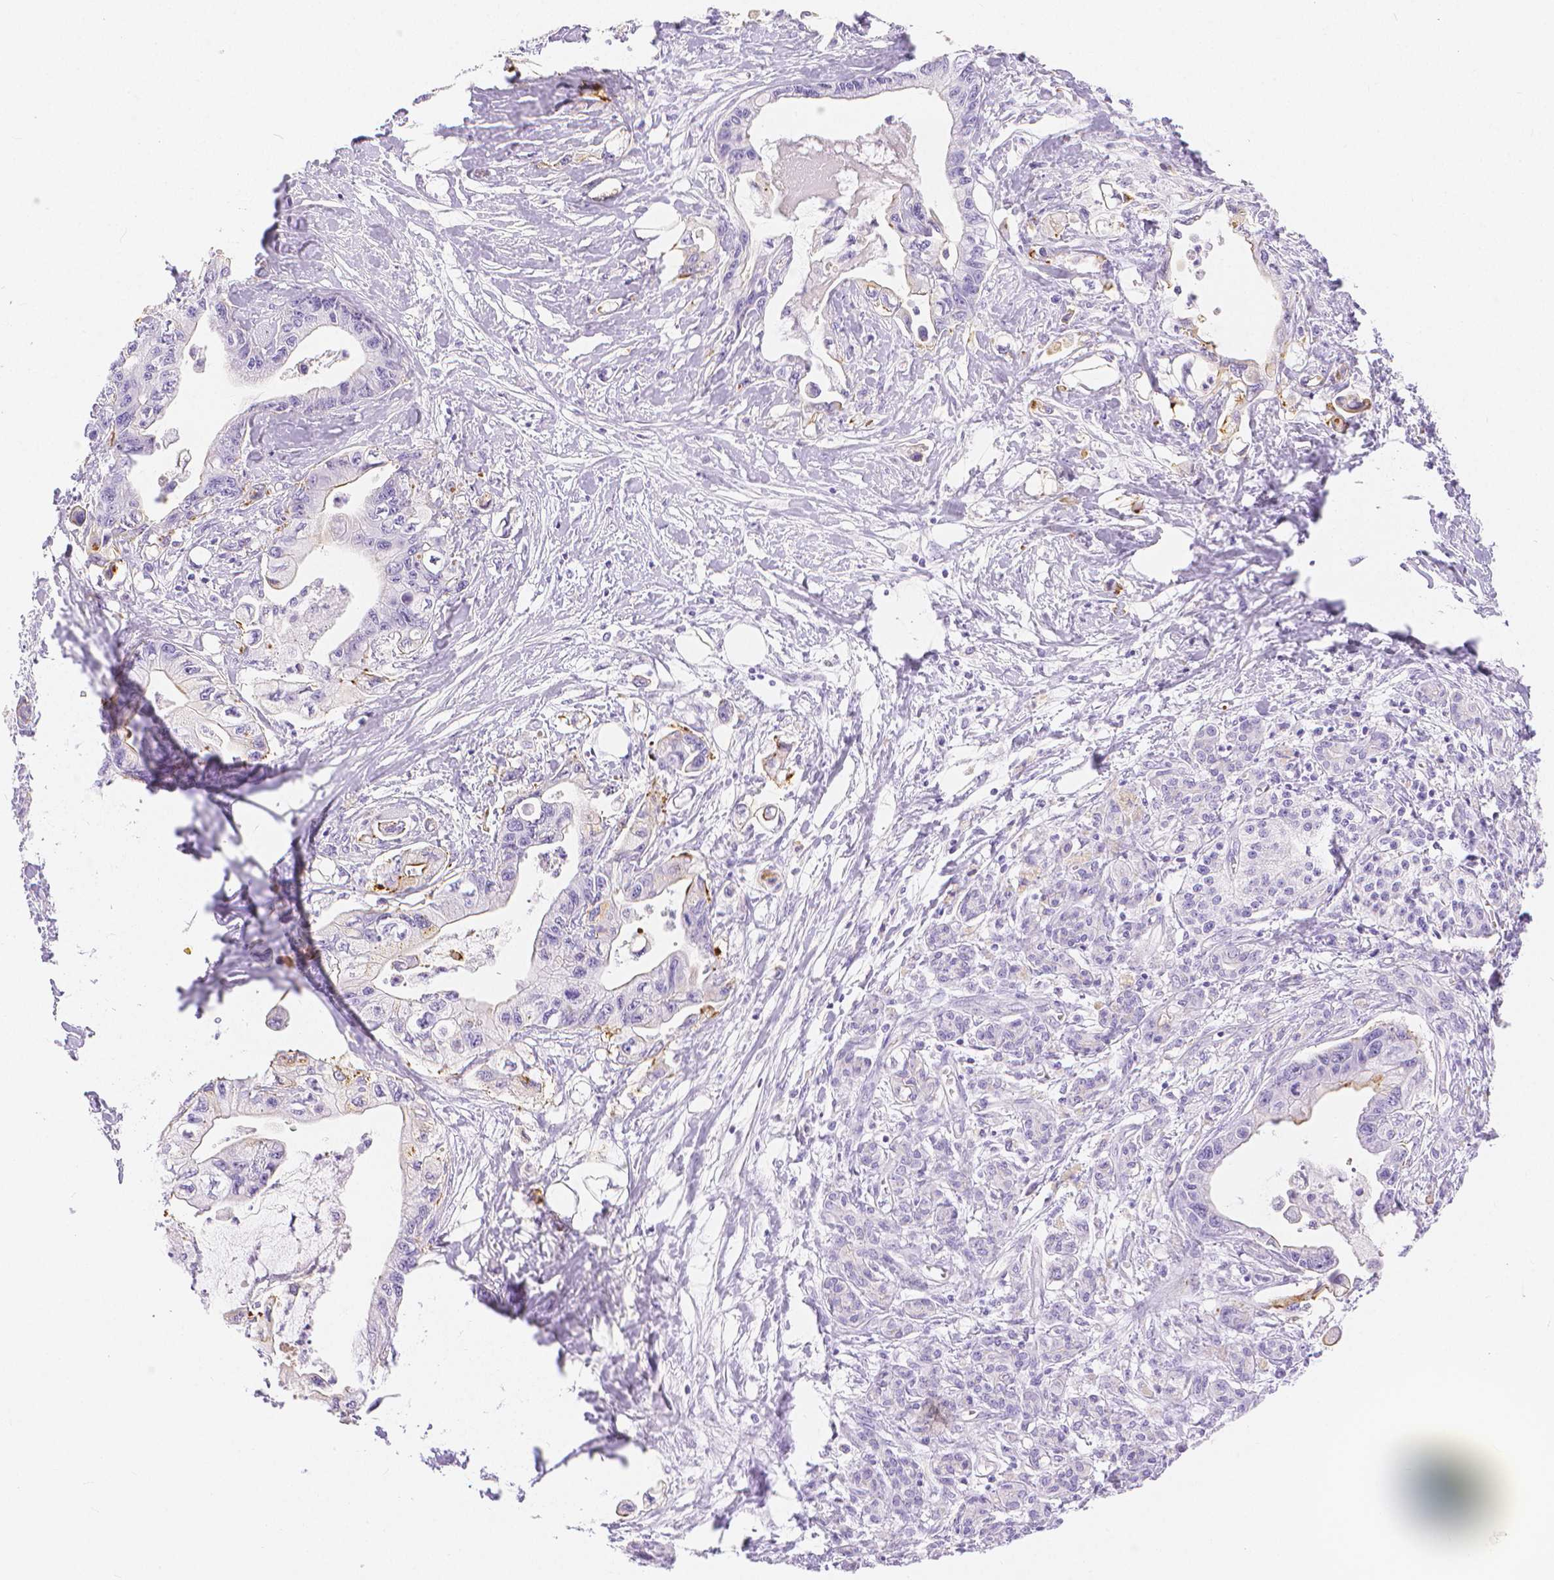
{"staining": {"intensity": "moderate", "quantity": "<25%", "location": "cytoplasmic/membranous"}, "tissue": "pancreatic cancer", "cell_type": "Tumor cells", "image_type": "cancer", "snomed": [{"axis": "morphology", "description": "Adenocarcinoma, NOS"}, {"axis": "topography", "description": "Pancreas"}], "caption": "A high-resolution micrograph shows IHC staining of pancreatic adenocarcinoma, which displays moderate cytoplasmic/membranous expression in about <25% of tumor cells.", "gene": "SLC27A5", "patient": {"sex": "male", "age": 61}}